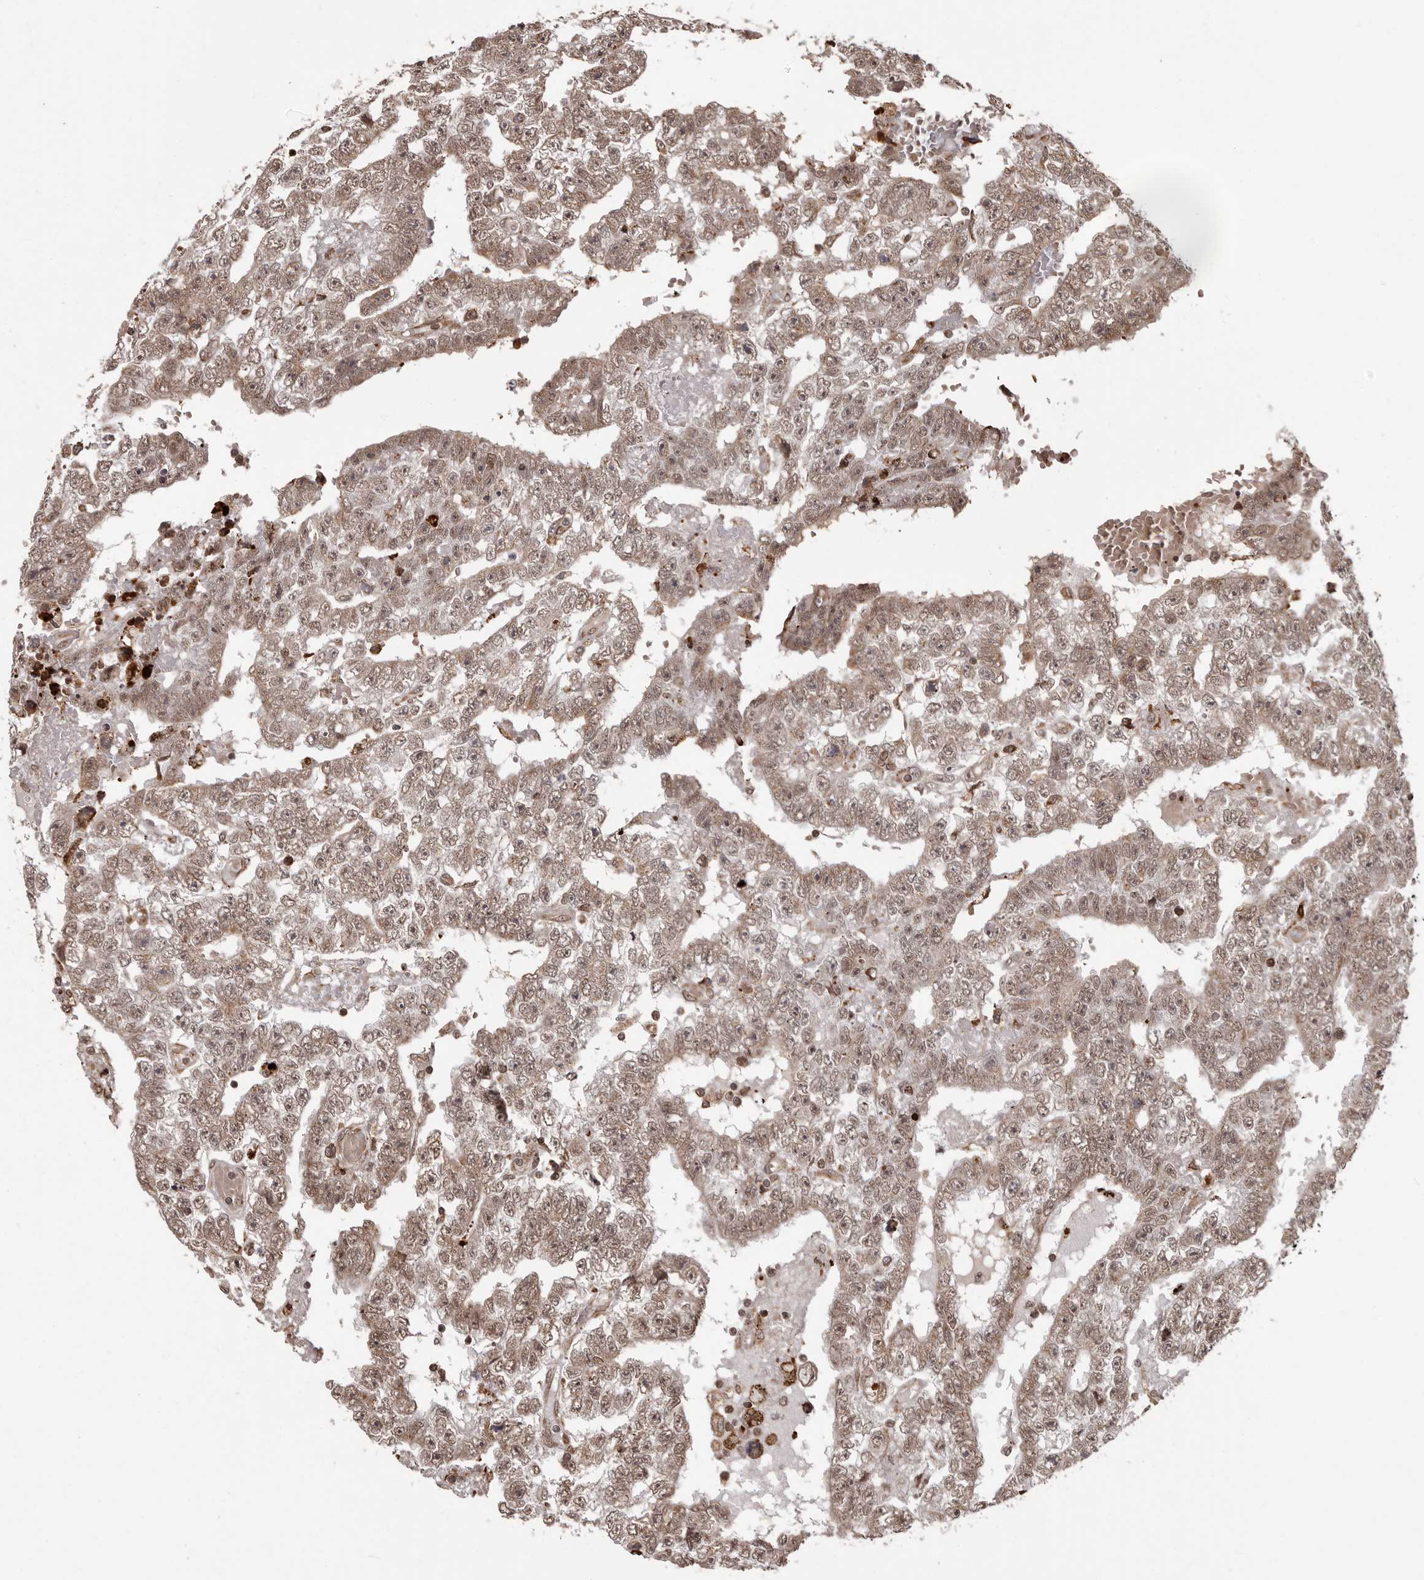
{"staining": {"intensity": "moderate", "quantity": ">75%", "location": "nuclear"}, "tissue": "testis cancer", "cell_type": "Tumor cells", "image_type": "cancer", "snomed": [{"axis": "morphology", "description": "Carcinoma, Embryonal, NOS"}, {"axis": "topography", "description": "Testis"}], "caption": "Protein staining displays moderate nuclear positivity in about >75% of tumor cells in testis cancer.", "gene": "IL32", "patient": {"sex": "male", "age": 25}}